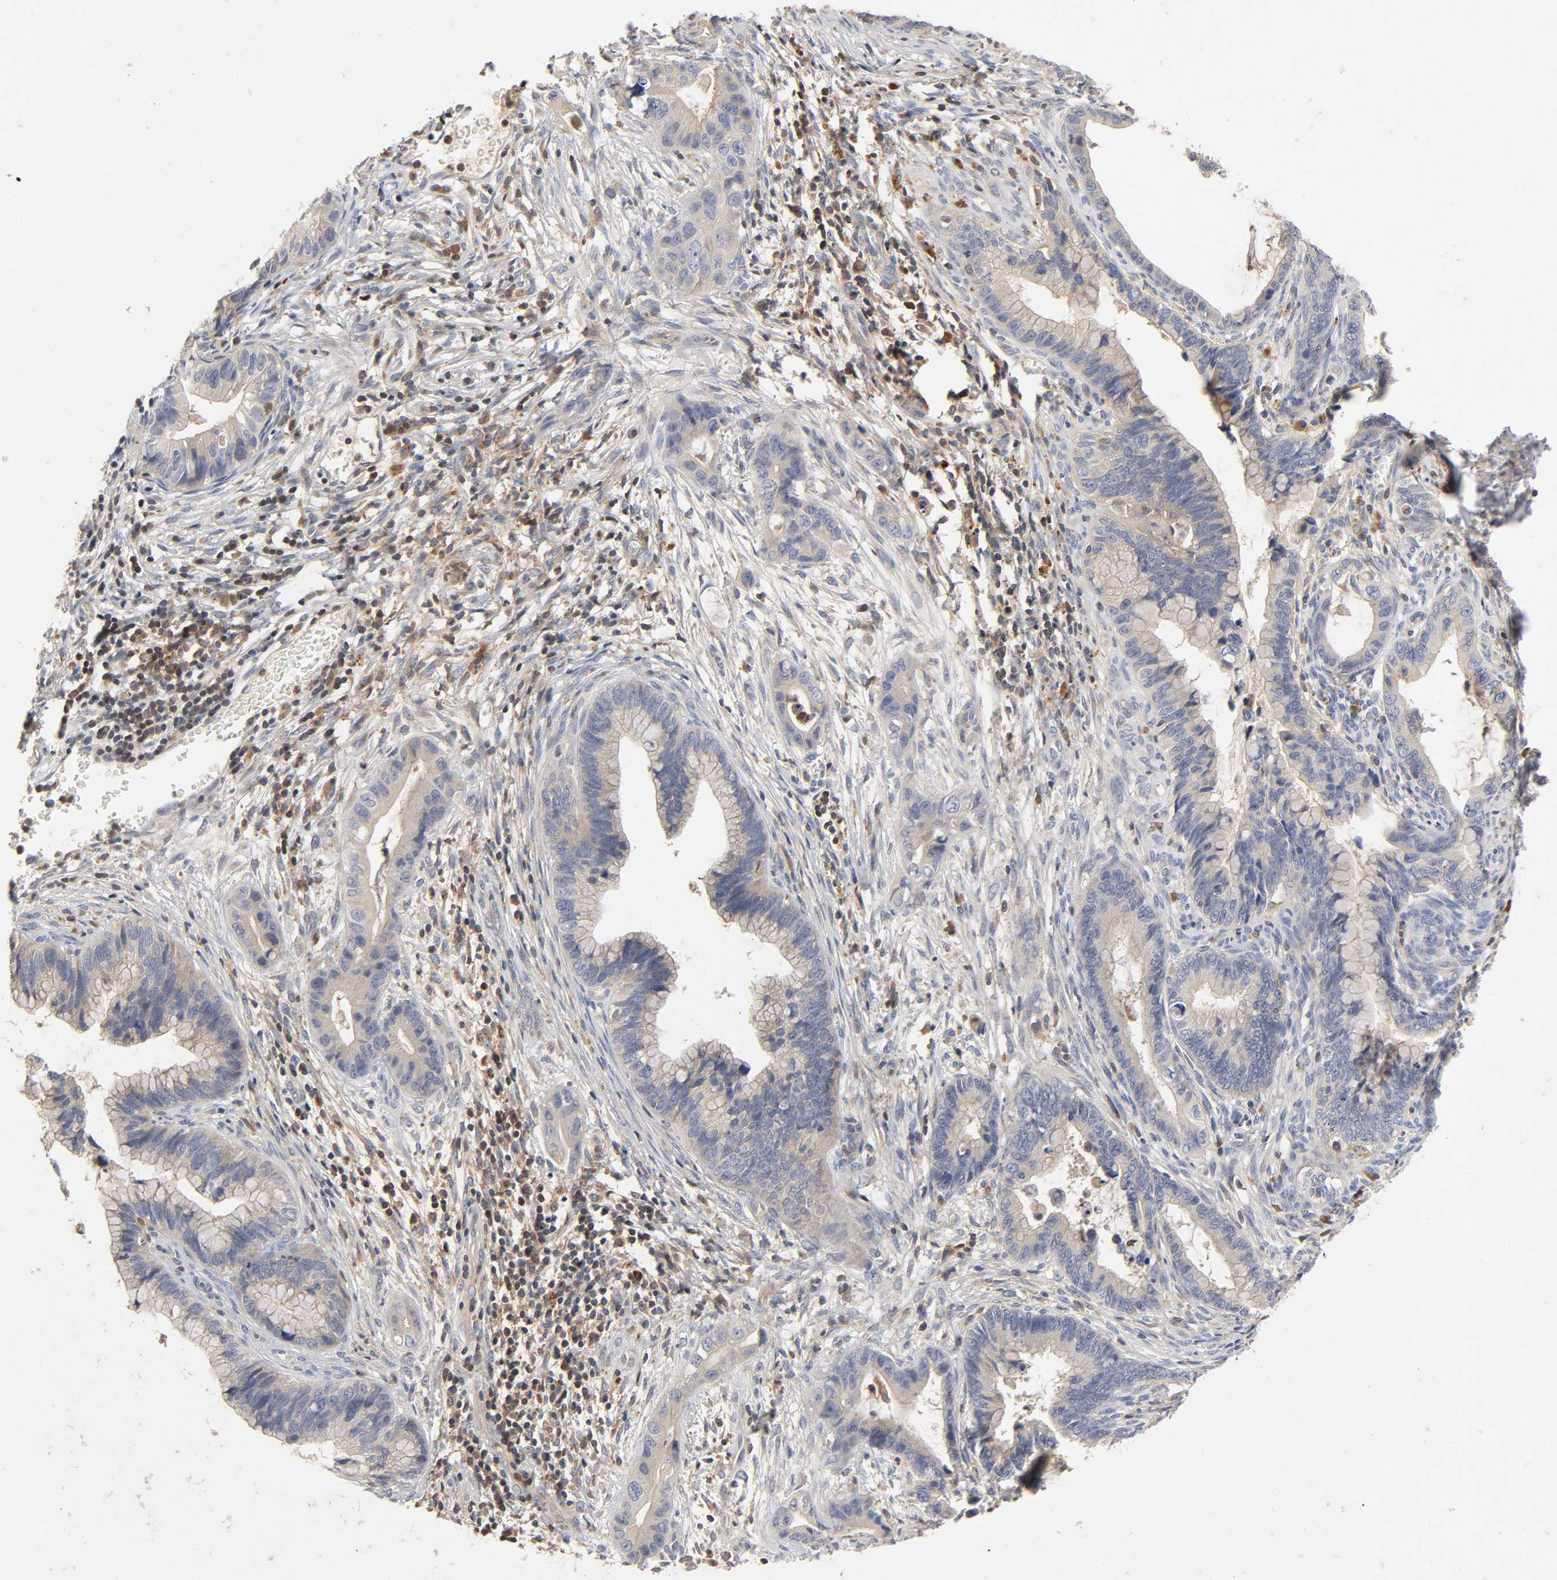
{"staining": {"intensity": "weak", "quantity": "25%-75%", "location": "cytoplasmic/membranous"}, "tissue": "cervical cancer", "cell_type": "Tumor cells", "image_type": "cancer", "snomed": [{"axis": "morphology", "description": "Adenocarcinoma, NOS"}, {"axis": "topography", "description": "Cervix"}], "caption": "The immunohistochemical stain labels weak cytoplasmic/membranous staining in tumor cells of adenocarcinoma (cervical) tissue.", "gene": "RHOA", "patient": {"sex": "female", "age": 44}}